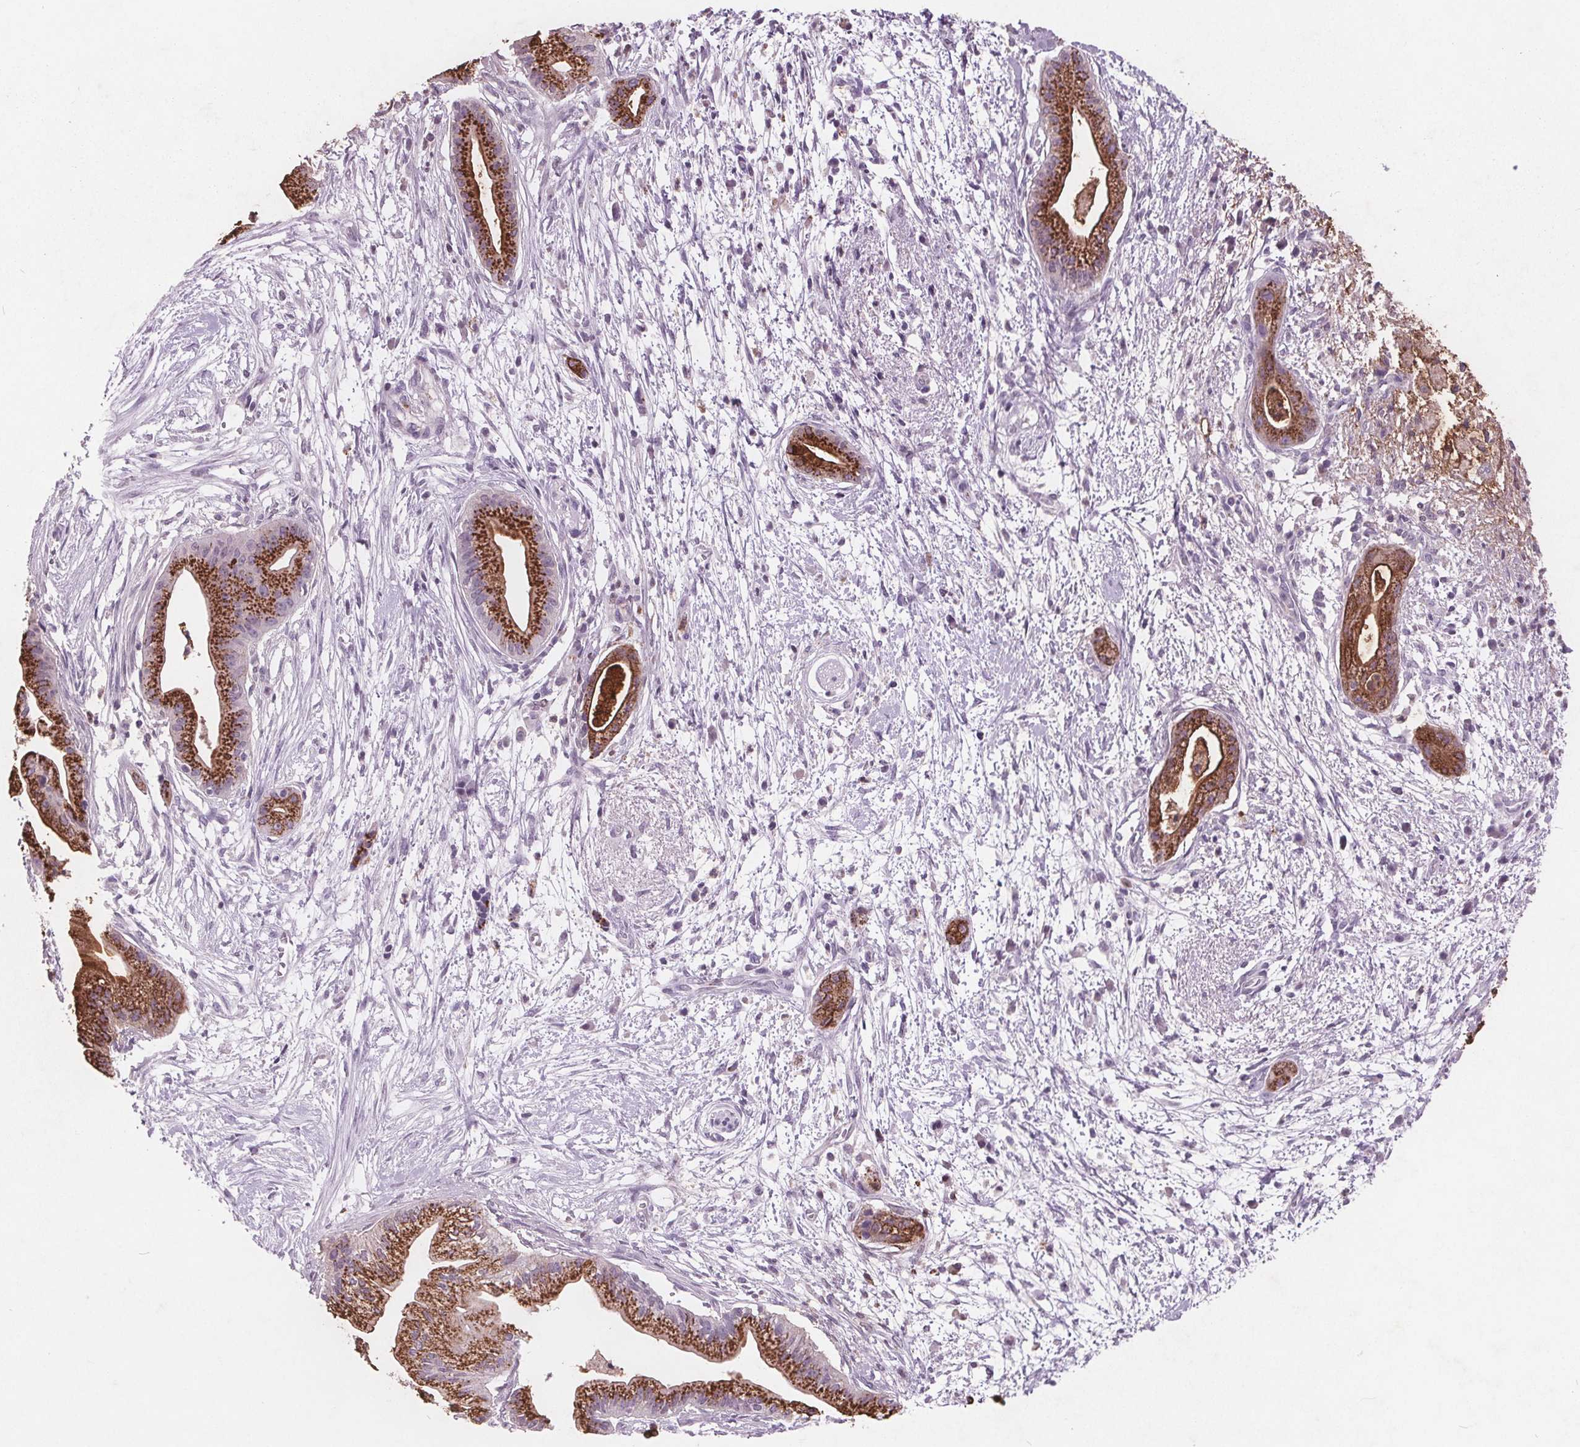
{"staining": {"intensity": "strong", "quantity": ">75%", "location": "cytoplasmic/membranous"}, "tissue": "pancreatic cancer", "cell_type": "Tumor cells", "image_type": "cancer", "snomed": [{"axis": "morphology", "description": "Normal tissue, NOS"}, {"axis": "morphology", "description": "Adenocarcinoma, NOS"}, {"axis": "topography", "description": "Lymph node"}, {"axis": "topography", "description": "Pancreas"}], "caption": "Immunohistochemistry (DAB (3,3'-diaminobenzidine)) staining of human pancreatic adenocarcinoma displays strong cytoplasmic/membranous protein expression in about >75% of tumor cells.", "gene": "PTPN14", "patient": {"sex": "female", "age": 58}}